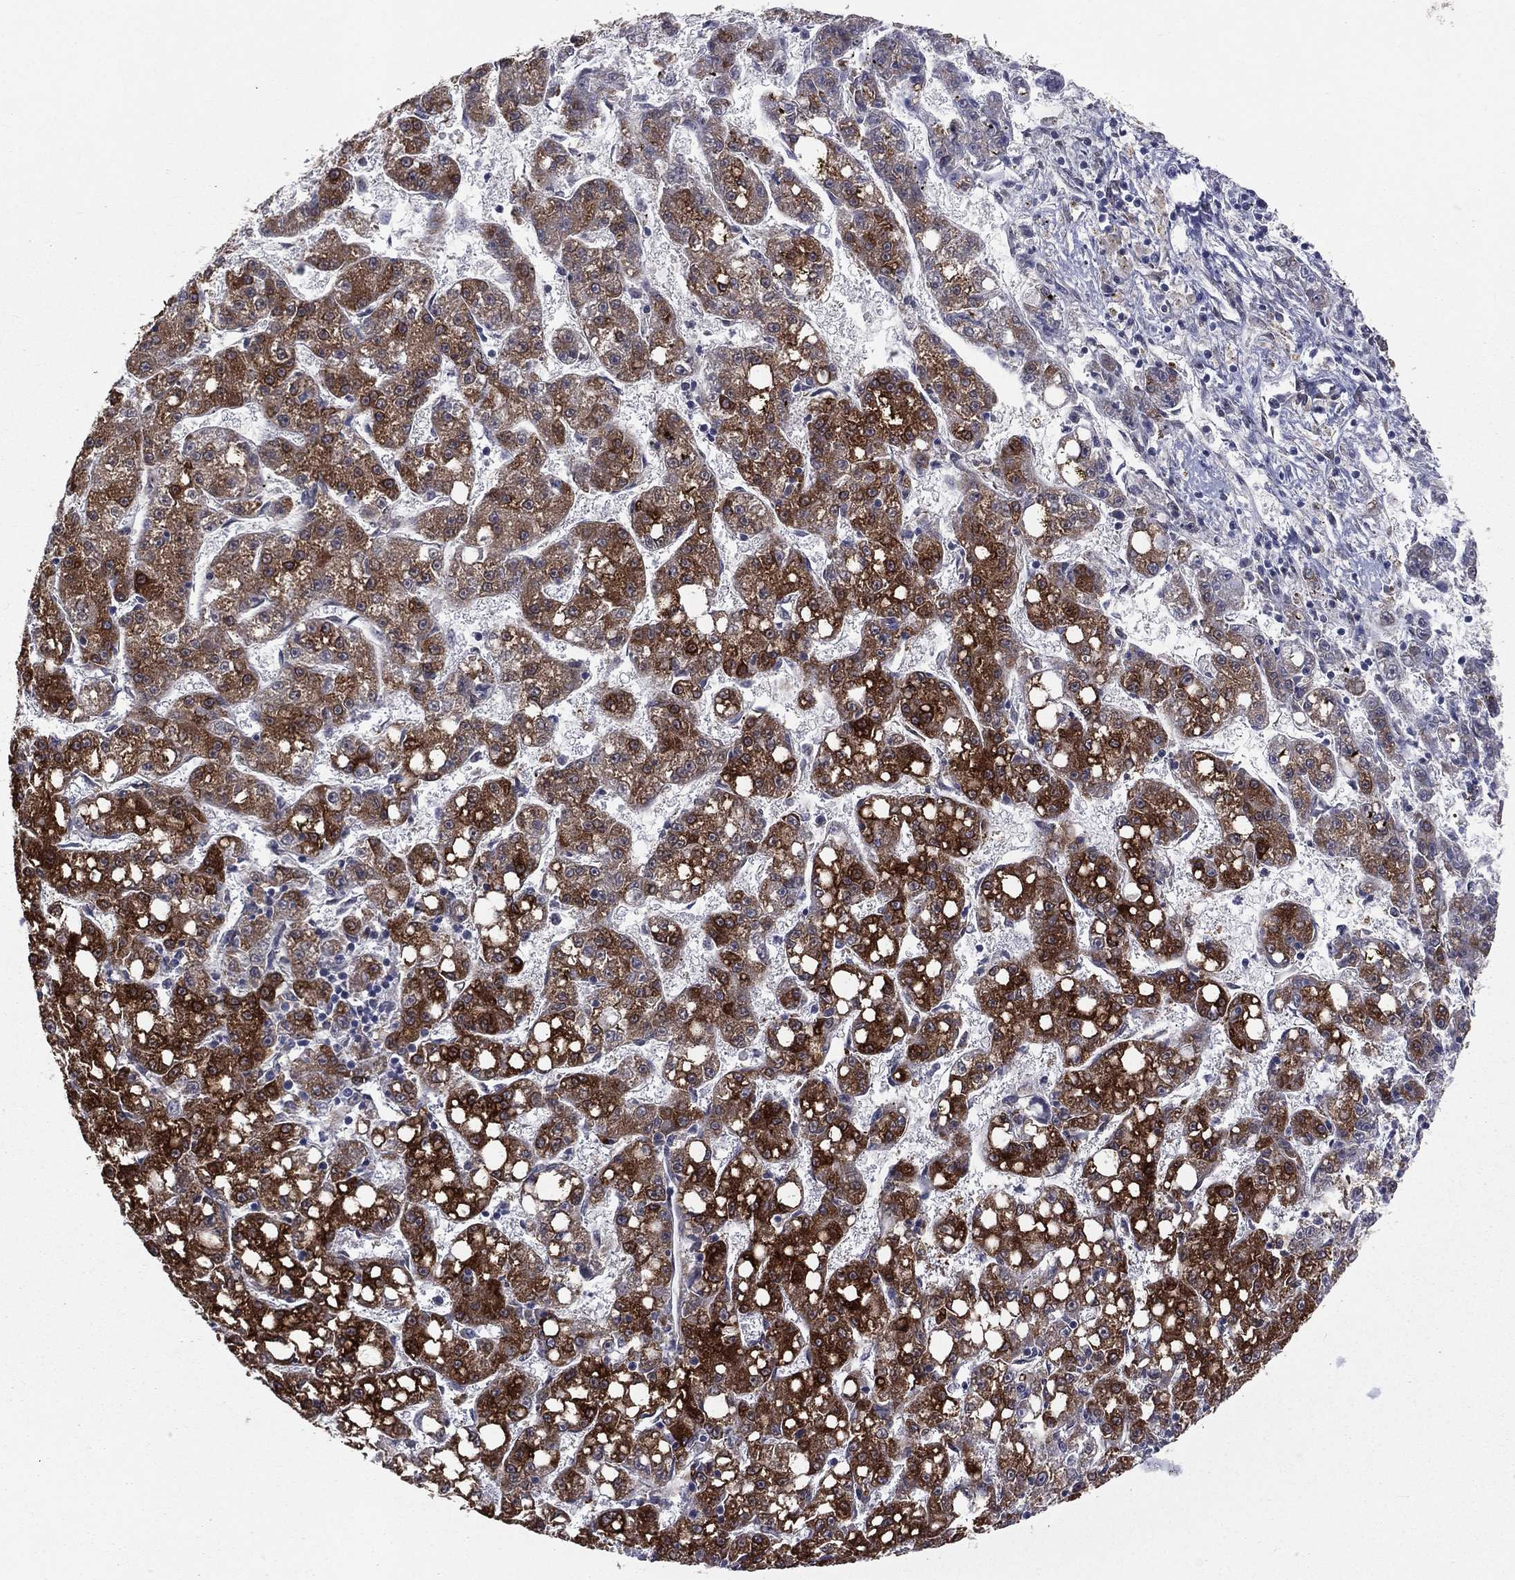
{"staining": {"intensity": "strong", "quantity": ">75%", "location": "cytoplasmic/membranous"}, "tissue": "liver cancer", "cell_type": "Tumor cells", "image_type": "cancer", "snomed": [{"axis": "morphology", "description": "Carcinoma, Hepatocellular, NOS"}, {"axis": "topography", "description": "Liver"}], "caption": "Approximately >75% of tumor cells in liver cancer reveal strong cytoplasmic/membranous protein staining as visualized by brown immunohistochemical staining.", "gene": "PGRMC1", "patient": {"sex": "female", "age": 65}}